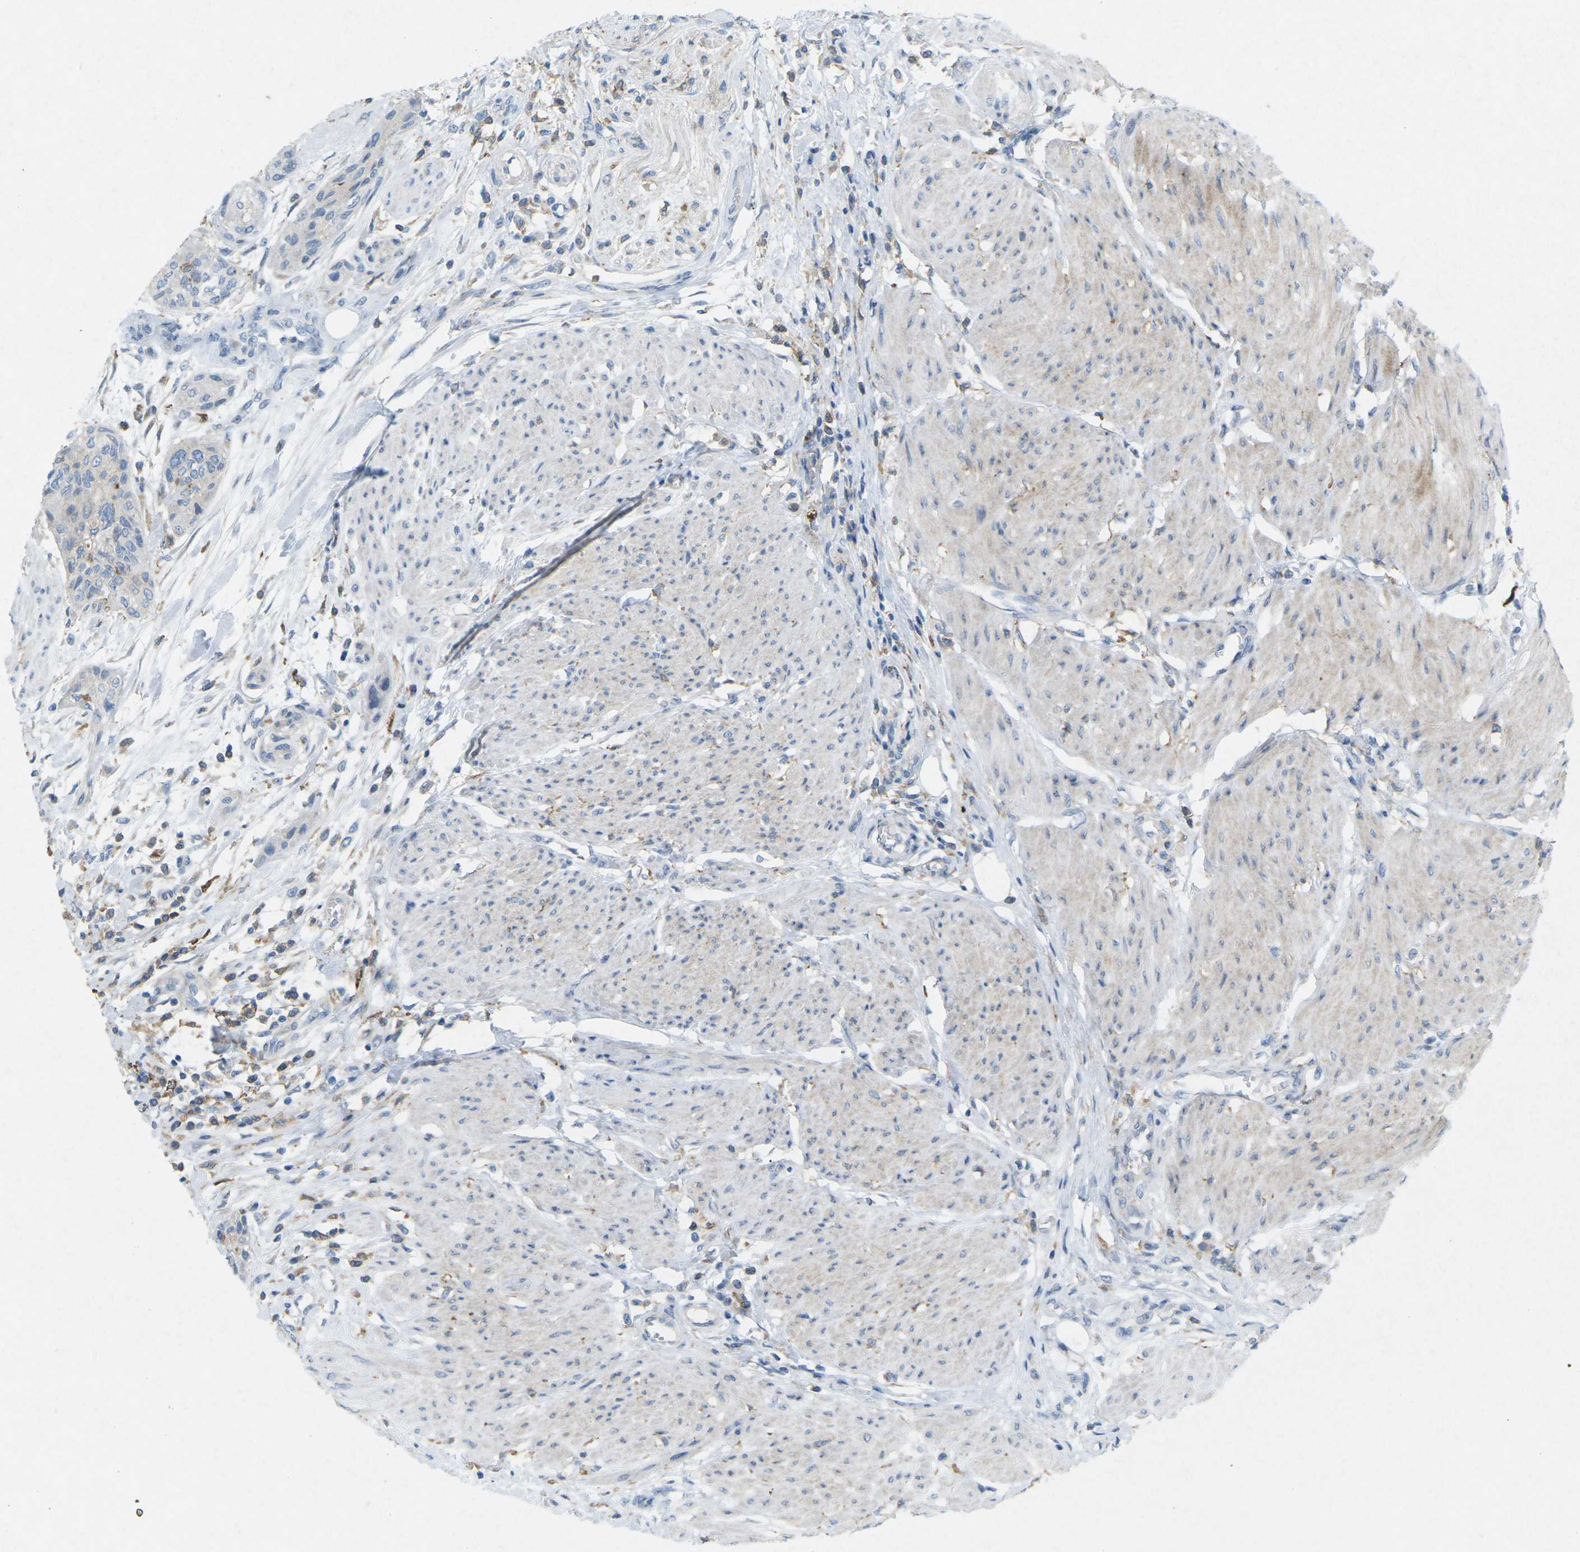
{"staining": {"intensity": "negative", "quantity": "none", "location": "none"}, "tissue": "urothelial cancer", "cell_type": "Tumor cells", "image_type": "cancer", "snomed": [{"axis": "morphology", "description": "Urothelial carcinoma, High grade"}, {"axis": "topography", "description": "Urinary bladder"}], "caption": "The photomicrograph displays no significant positivity in tumor cells of urothelial cancer. (Stains: DAB (3,3'-diaminobenzidine) immunohistochemistry (IHC) with hematoxylin counter stain, Microscopy: brightfield microscopy at high magnification).", "gene": "STK11", "patient": {"sex": "male", "age": 35}}